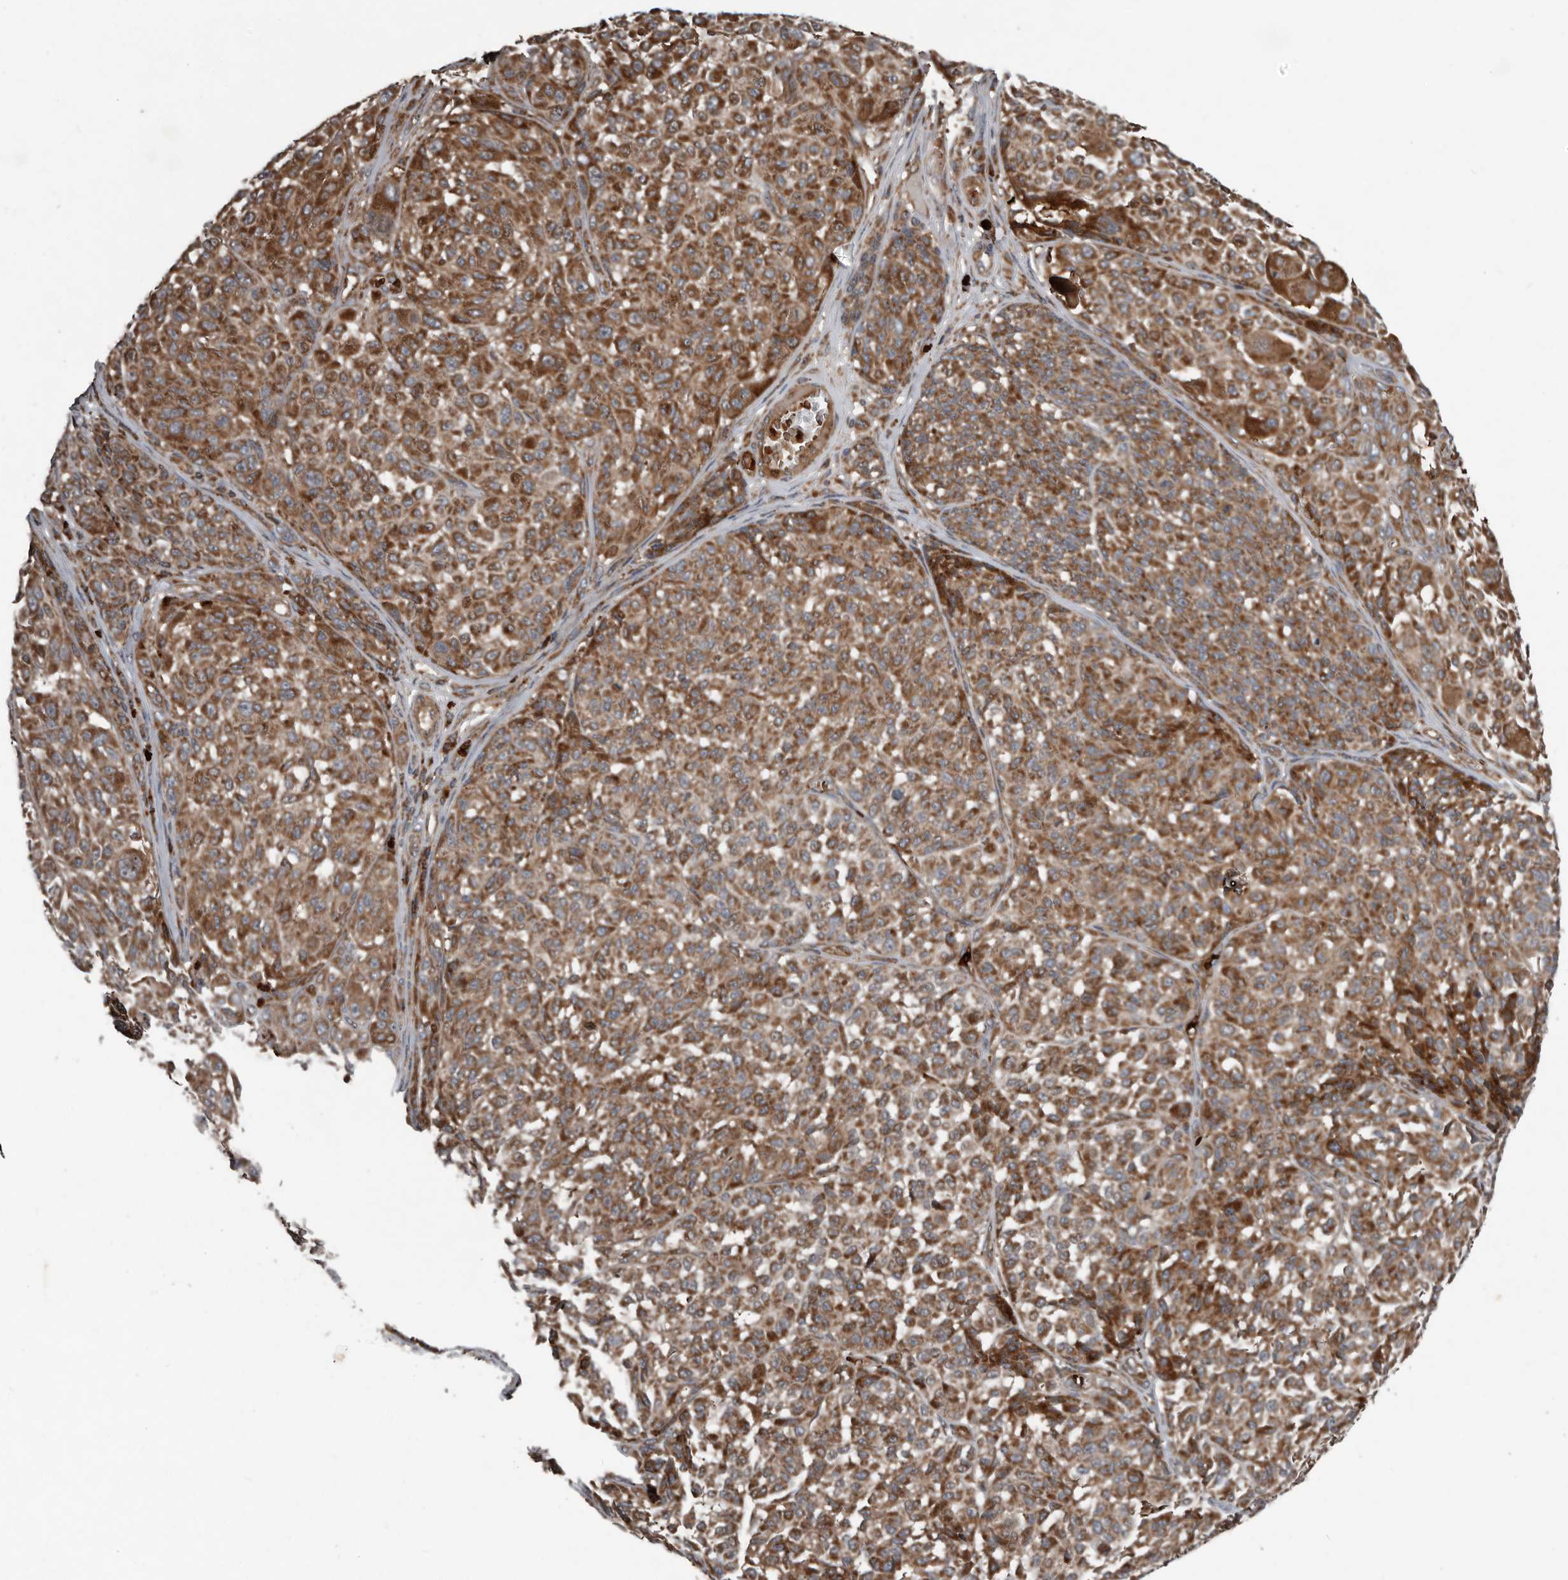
{"staining": {"intensity": "moderate", "quantity": ">75%", "location": "cytoplasmic/membranous"}, "tissue": "melanoma", "cell_type": "Tumor cells", "image_type": "cancer", "snomed": [{"axis": "morphology", "description": "Malignant melanoma, NOS"}, {"axis": "topography", "description": "Skin"}], "caption": "A medium amount of moderate cytoplasmic/membranous positivity is seen in about >75% of tumor cells in malignant melanoma tissue.", "gene": "FBXO31", "patient": {"sex": "male", "age": 83}}